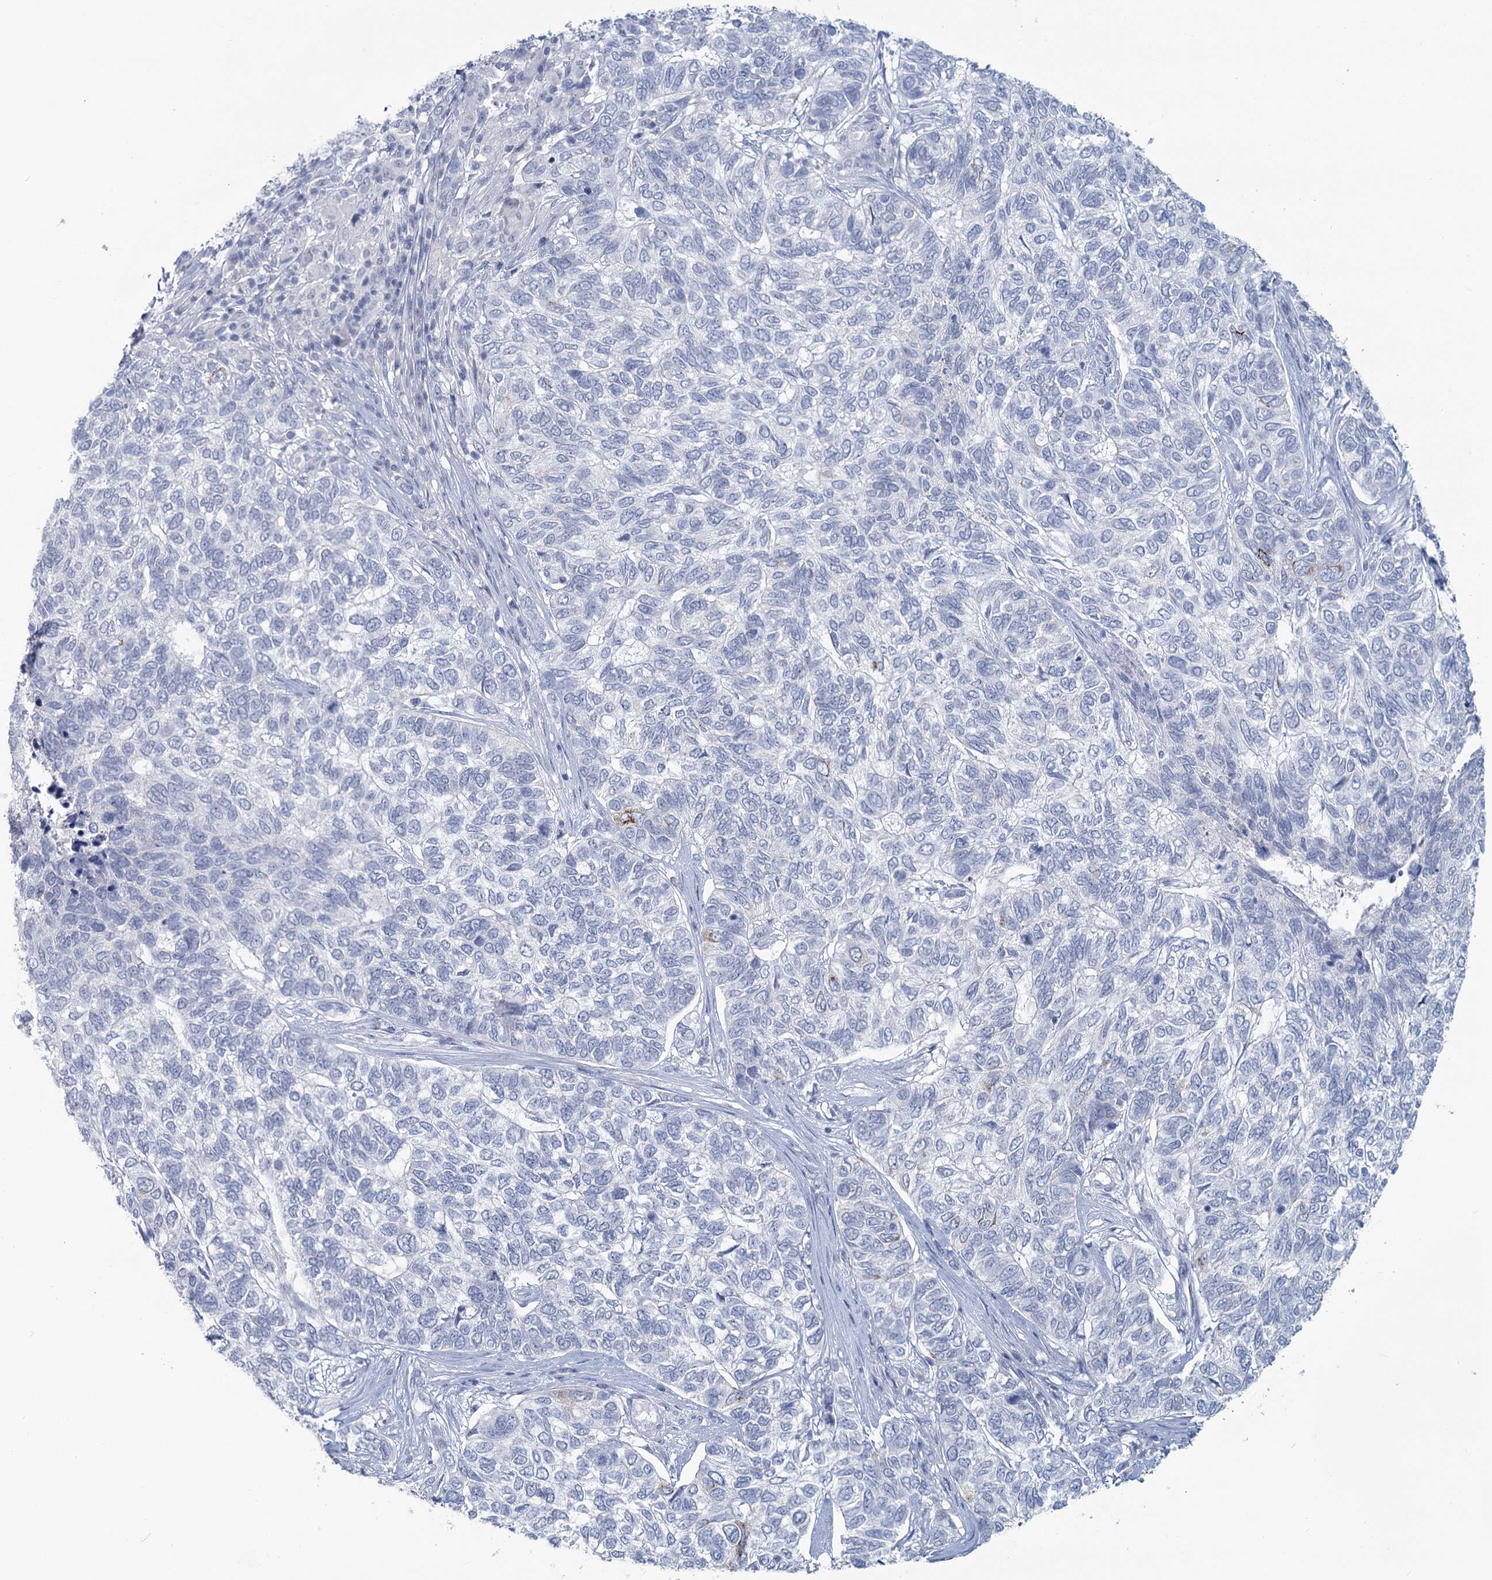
{"staining": {"intensity": "negative", "quantity": "none", "location": "none"}, "tissue": "skin cancer", "cell_type": "Tumor cells", "image_type": "cancer", "snomed": [{"axis": "morphology", "description": "Basal cell carcinoma"}, {"axis": "topography", "description": "Skin"}], "caption": "Histopathology image shows no protein positivity in tumor cells of skin basal cell carcinoma tissue.", "gene": "CHGA", "patient": {"sex": "female", "age": 65}}